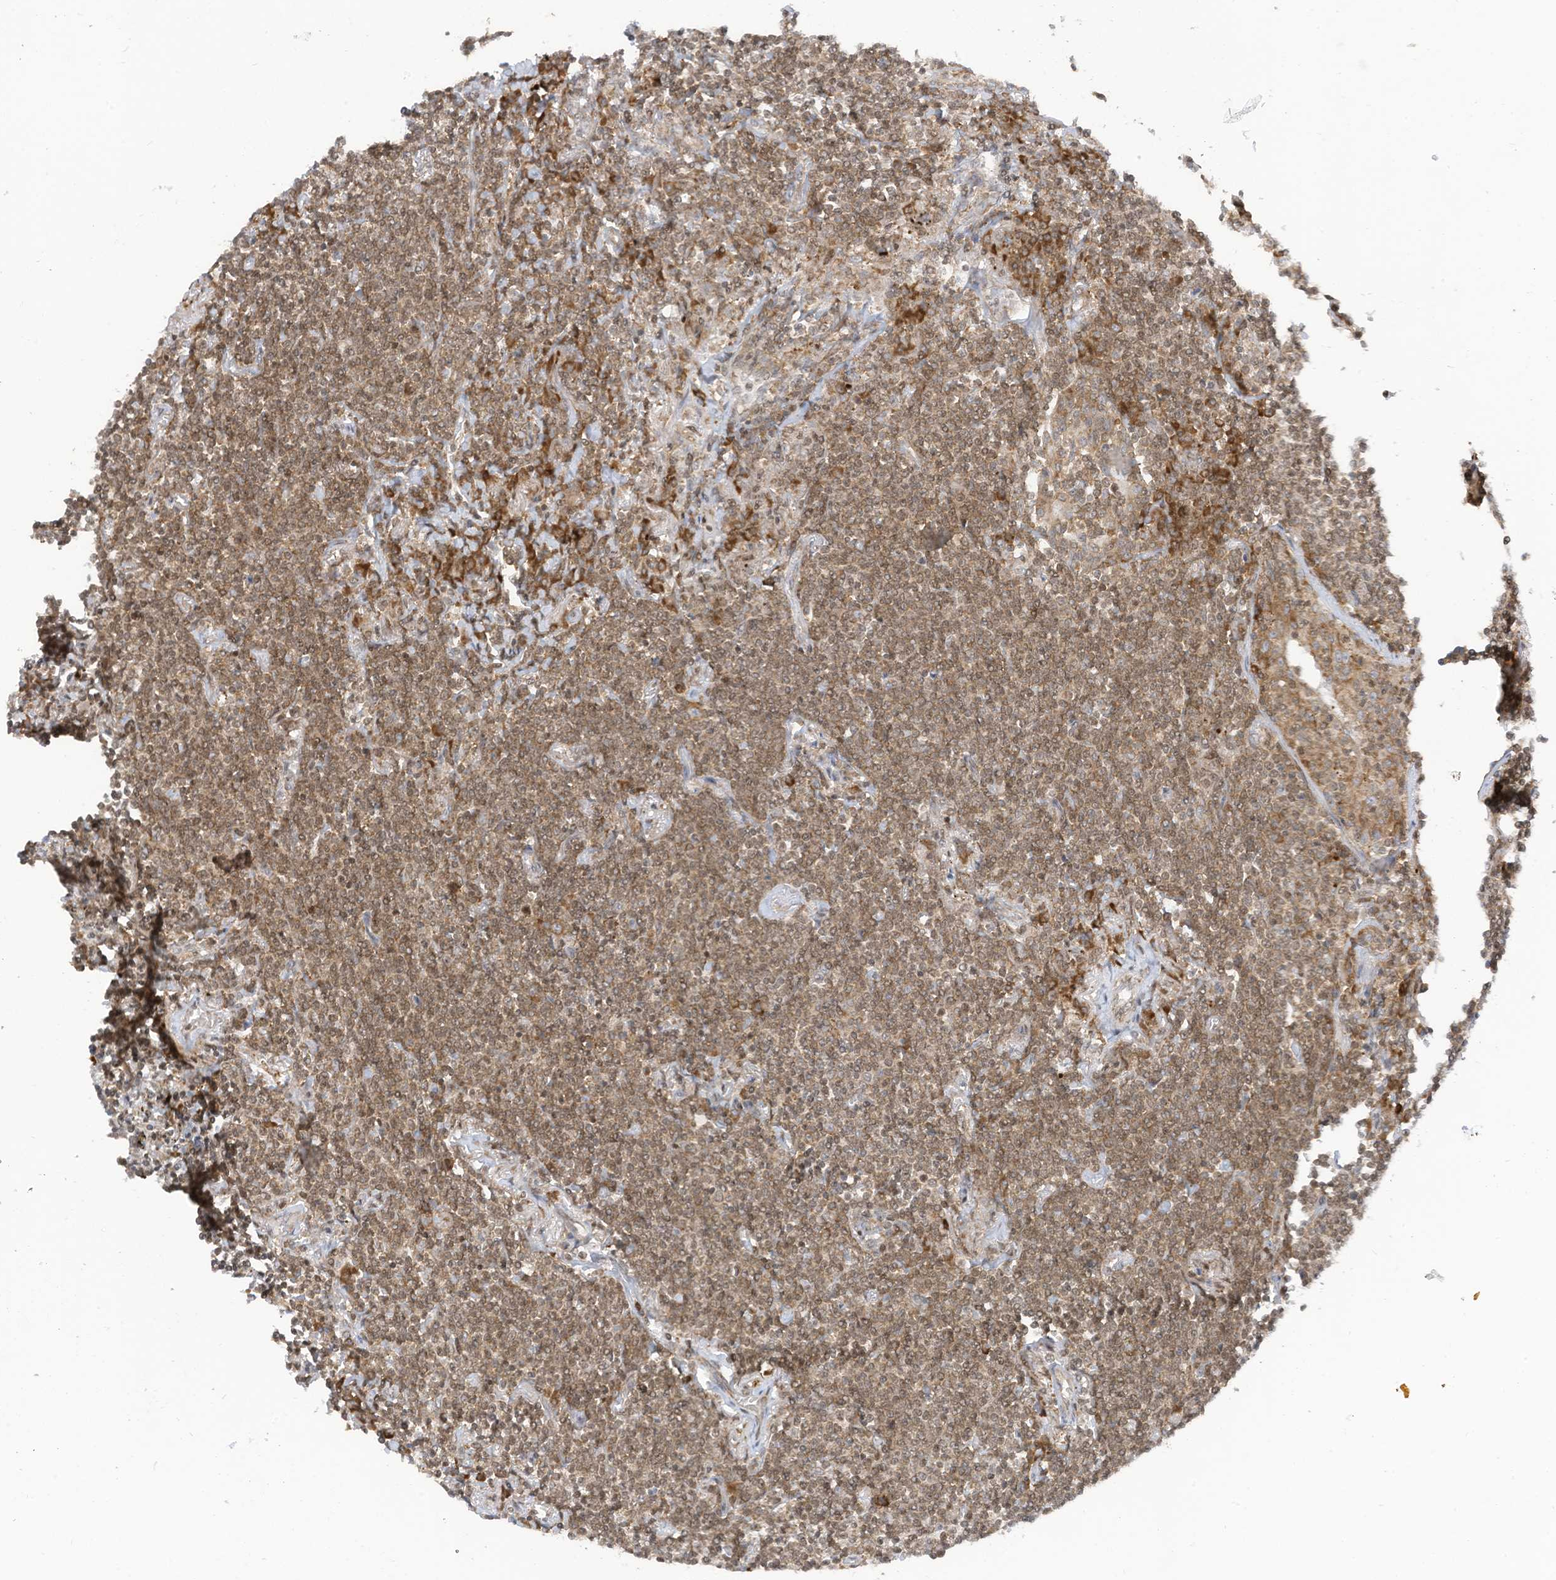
{"staining": {"intensity": "moderate", "quantity": ">75%", "location": "cytoplasmic/membranous,nuclear"}, "tissue": "lymphoma", "cell_type": "Tumor cells", "image_type": "cancer", "snomed": [{"axis": "morphology", "description": "Malignant lymphoma, non-Hodgkin's type, Low grade"}, {"axis": "topography", "description": "Lung"}], "caption": "A micrograph showing moderate cytoplasmic/membranous and nuclear staining in about >75% of tumor cells in malignant lymphoma, non-Hodgkin's type (low-grade), as visualized by brown immunohistochemical staining.", "gene": "EDF1", "patient": {"sex": "female", "age": 71}}